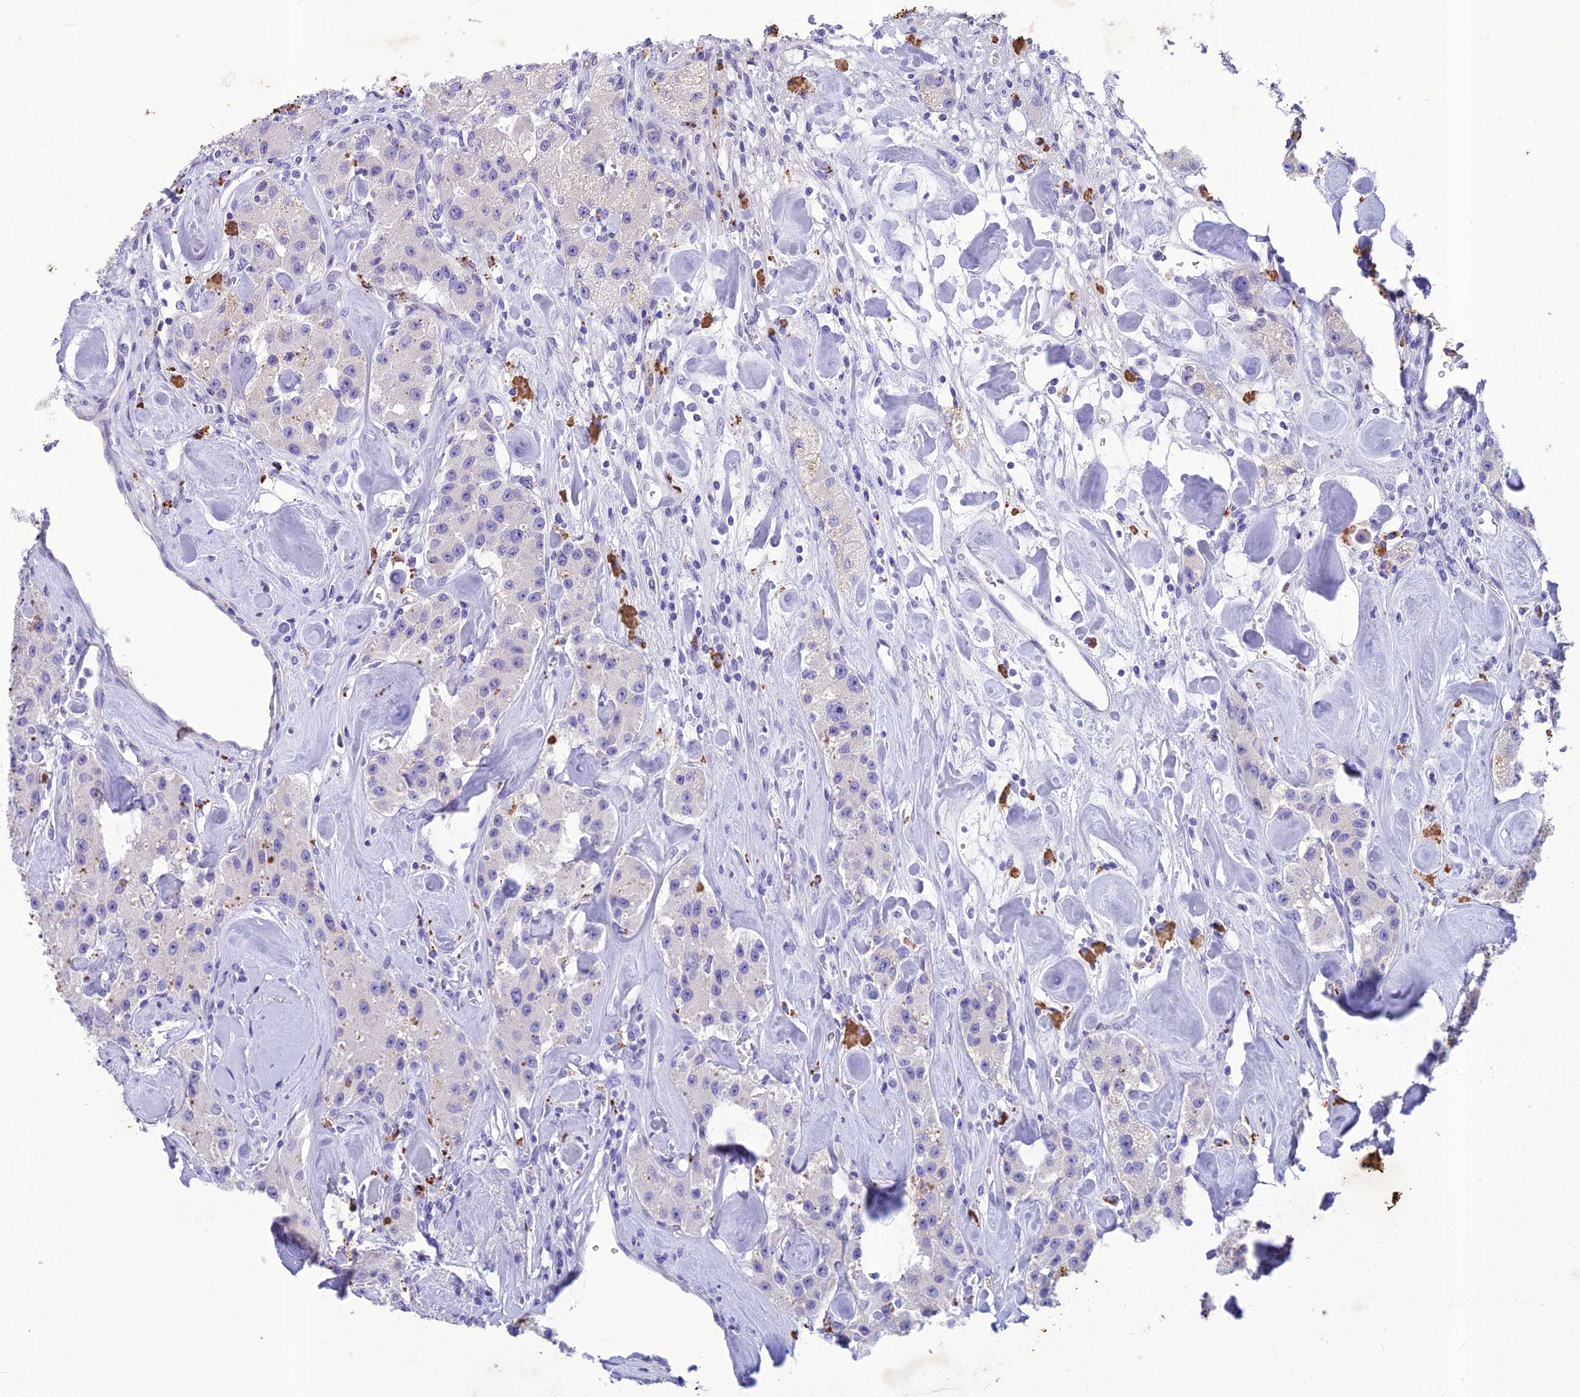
{"staining": {"intensity": "negative", "quantity": "none", "location": "none"}, "tissue": "carcinoid", "cell_type": "Tumor cells", "image_type": "cancer", "snomed": [{"axis": "morphology", "description": "Carcinoid, malignant, NOS"}, {"axis": "topography", "description": "Pancreas"}], "caption": "This is an IHC photomicrograph of human malignant carcinoid. There is no expression in tumor cells.", "gene": "IFT172", "patient": {"sex": "male", "age": 41}}